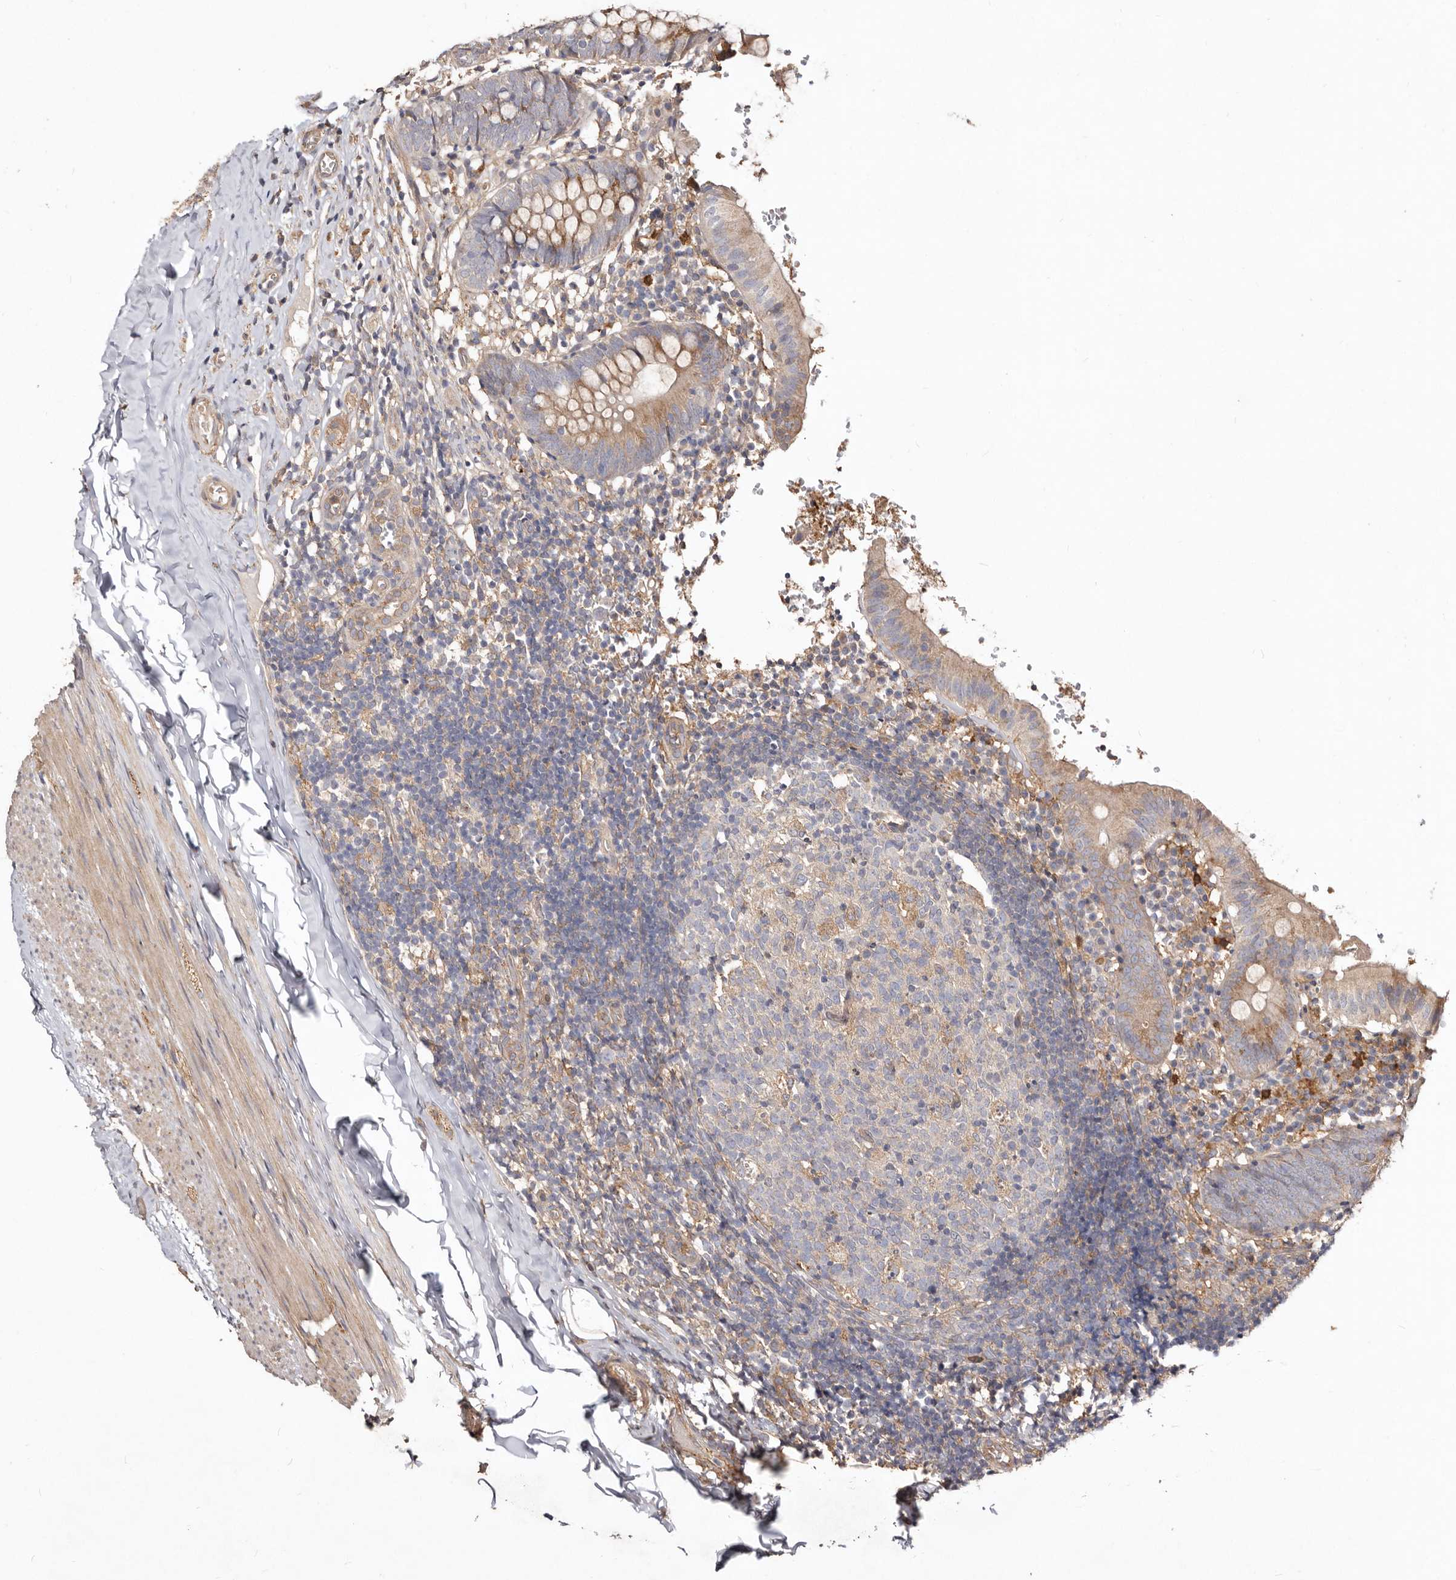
{"staining": {"intensity": "moderate", "quantity": ">75%", "location": "cytoplasmic/membranous"}, "tissue": "appendix", "cell_type": "Glandular cells", "image_type": "normal", "snomed": [{"axis": "morphology", "description": "Normal tissue, NOS"}, {"axis": "topography", "description": "Appendix"}], "caption": "Protein expression analysis of normal appendix exhibits moderate cytoplasmic/membranous positivity in about >75% of glandular cells. (brown staining indicates protein expression, while blue staining denotes nuclei).", "gene": "LRRC25", "patient": {"sex": "male", "age": 8}}